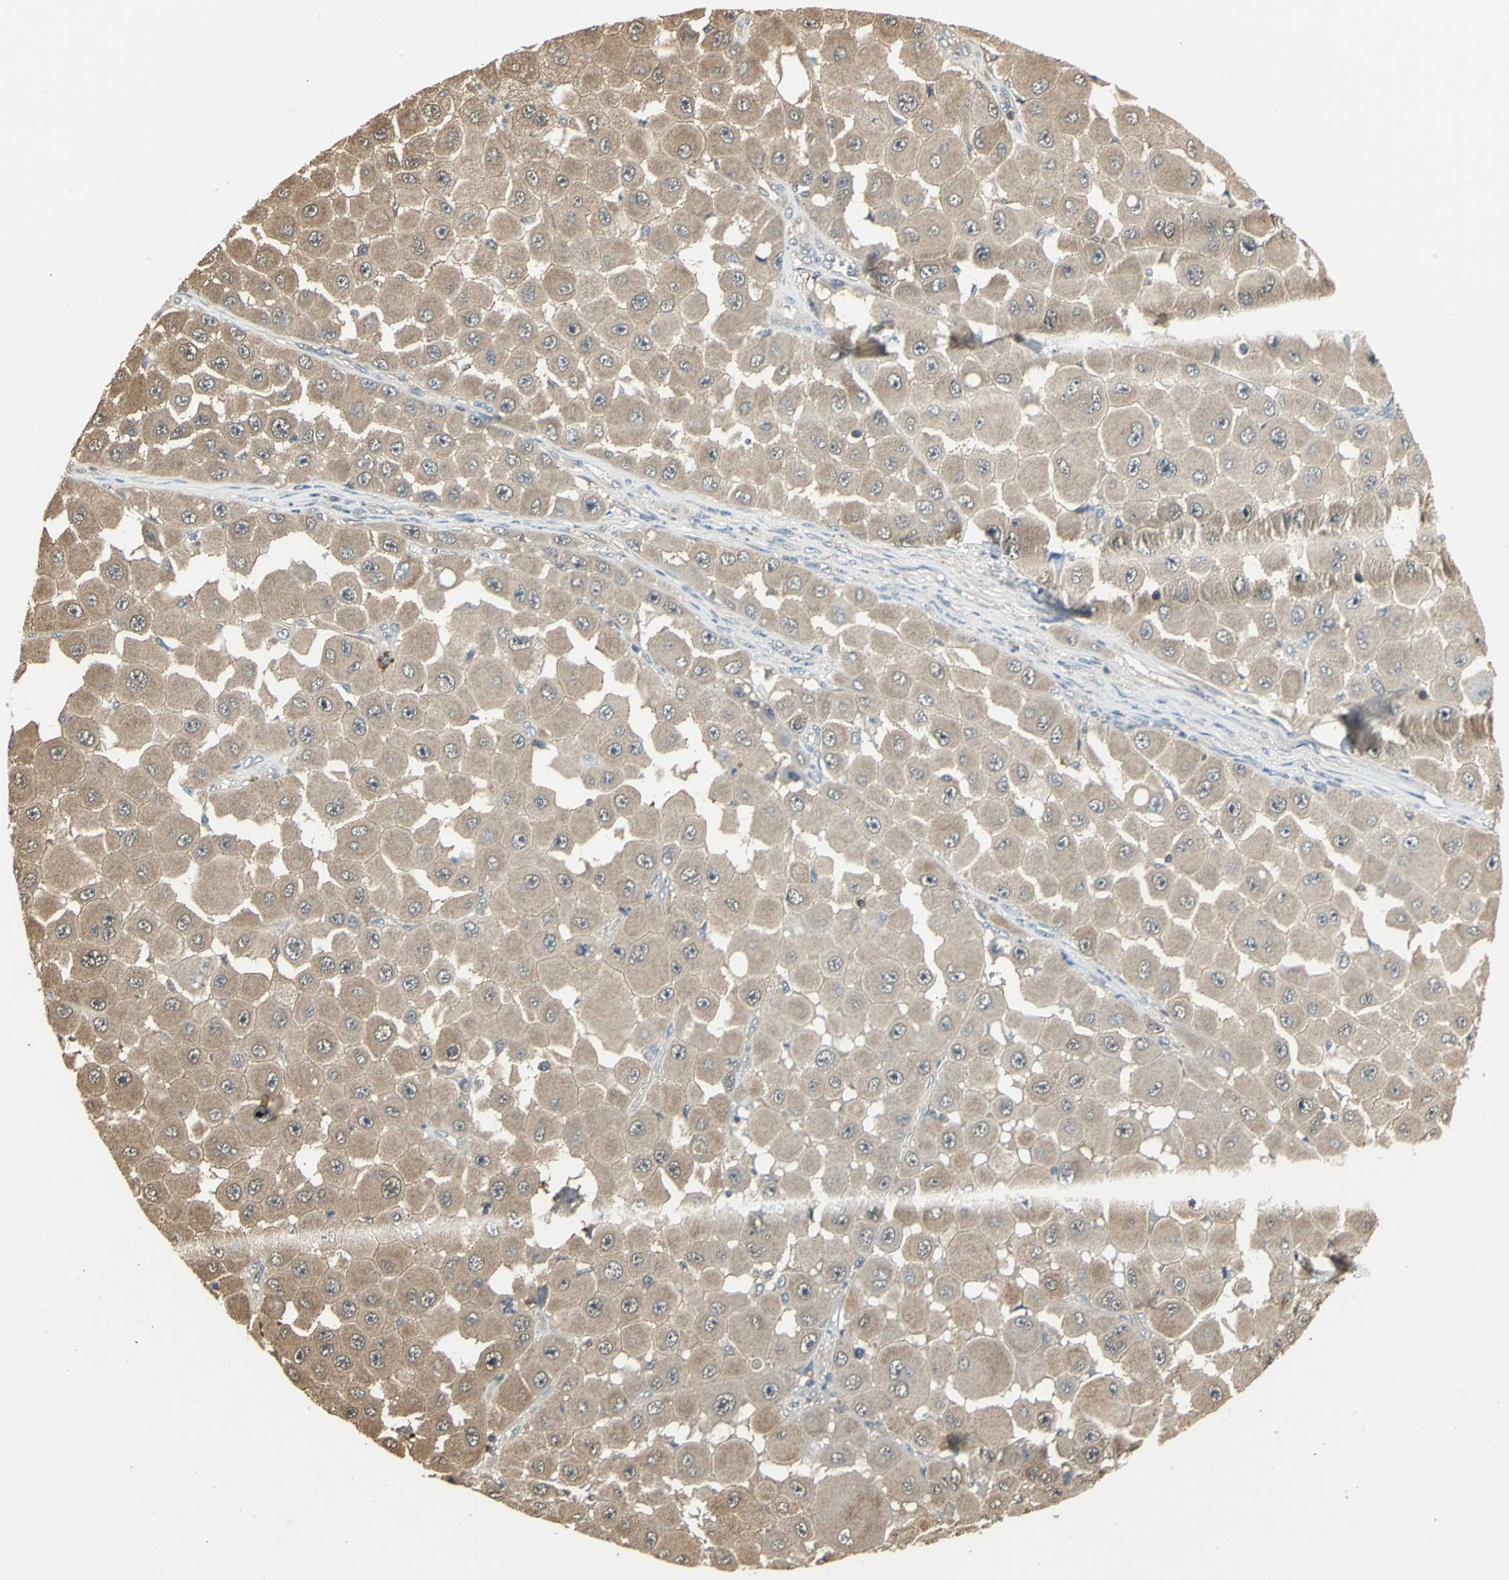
{"staining": {"intensity": "weak", "quantity": ">75%", "location": "cytoplasmic/membranous"}, "tissue": "melanoma", "cell_type": "Tumor cells", "image_type": "cancer", "snomed": [{"axis": "morphology", "description": "Malignant melanoma, NOS"}, {"axis": "topography", "description": "Skin"}], "caption": "Immunohistochemical staining of human melanoma exhibits low levels of weak cytoplasmic/membranous expression in about >75% of tumor cells.", "gene": "PARK7", "patient": {"sex": "female", "age": 81}}